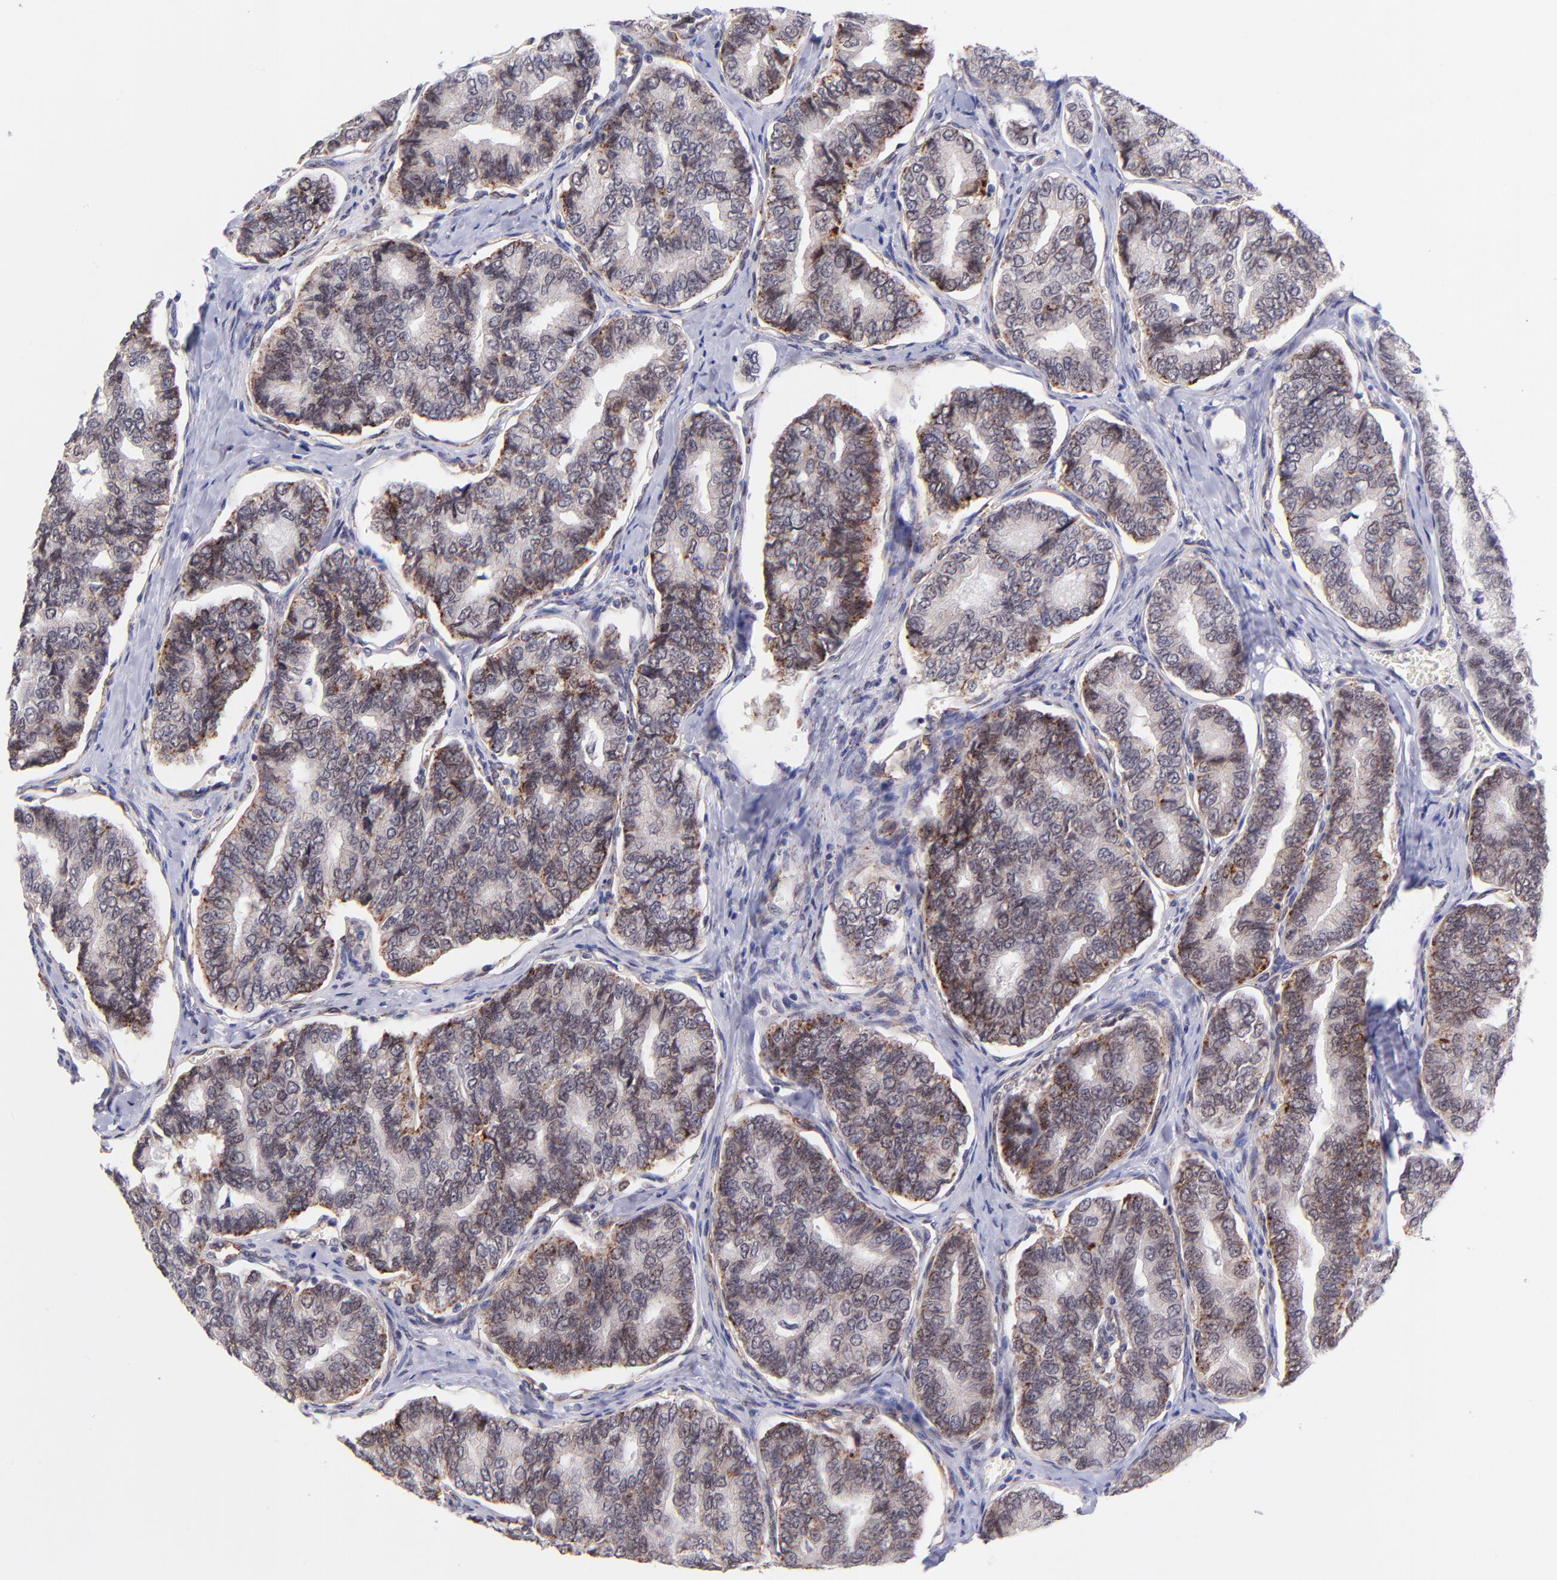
{"staining": {"intensity": "moderate", "quantity": ">75%", "location": "cytoplasmic/membranous"}, "tissue": "thyroid cancer", "cell_type": "Tumor cells", "image_type": "cancer", "snomed": [{"axis": "morphology", "description": "Papillary adenocarcinoma, NOS"}, {"axis": "topography", "description": "Thyroid gland"}], "caption": "Protein staining displays moderate cytoplasmic/membranous expression in approximately >75% of tumor cells in thyroid cancer (papillary adenocarcinoma).", "gene": "SOX6", "patient": {"sex": "female", "age": 35}}